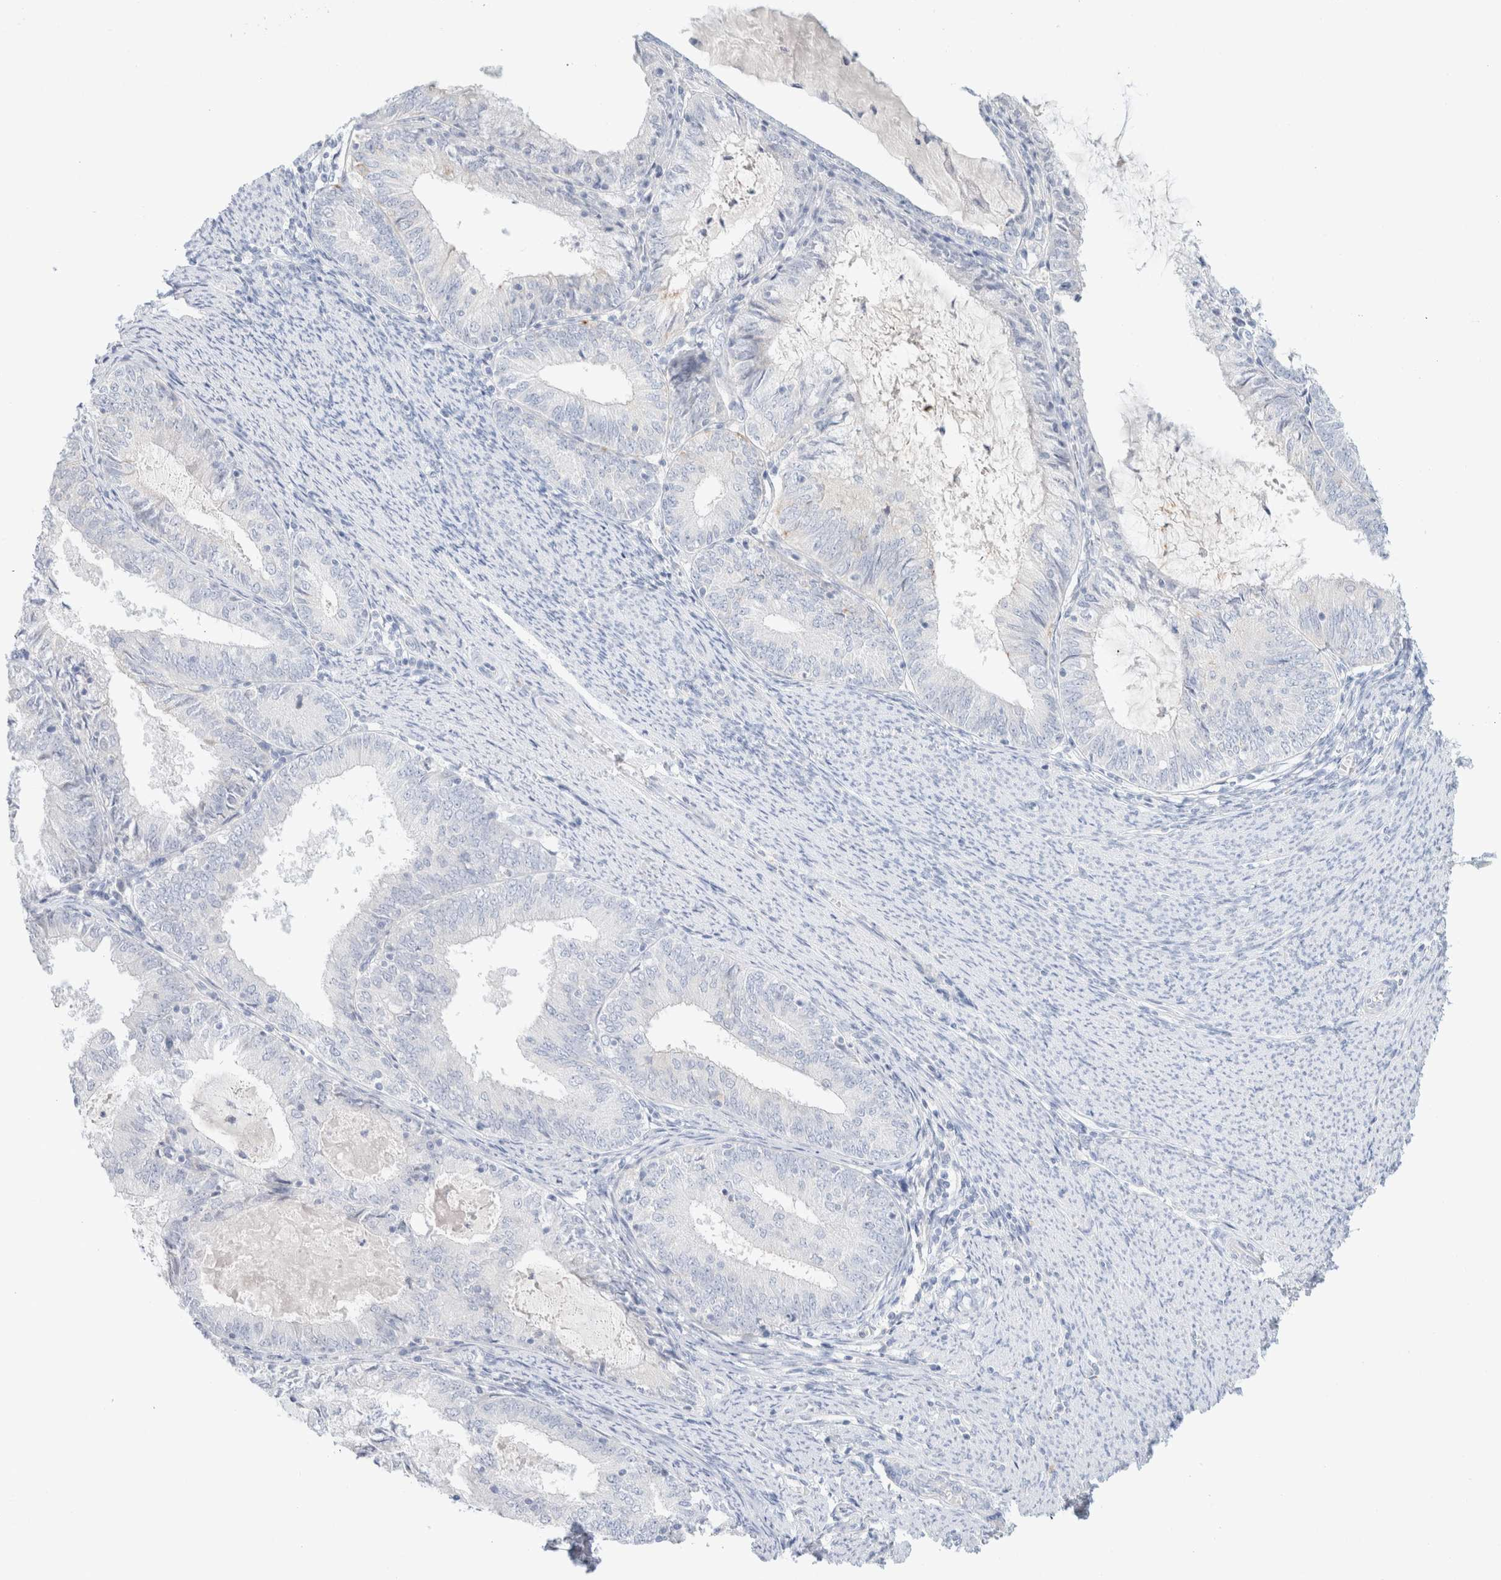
{"staining": {"intensity": "negative", "quantity": "none", "location": "none"}, "tissue": "endometrial cancer", "cell_type": "Tumor cells", "image_type": "cancer", "snomed": [{"axis": "morphology", "description": "Adenocarcinoma, NOS"}, {"axis": "topography", "description": "Endometrium"}], "caption": "The micrograph demonstrates no significant expression in tumor cells of adenocarcinoma (endometrial).", "gene": "CPQ", "patient": {"sex": "female", "age": 57}}